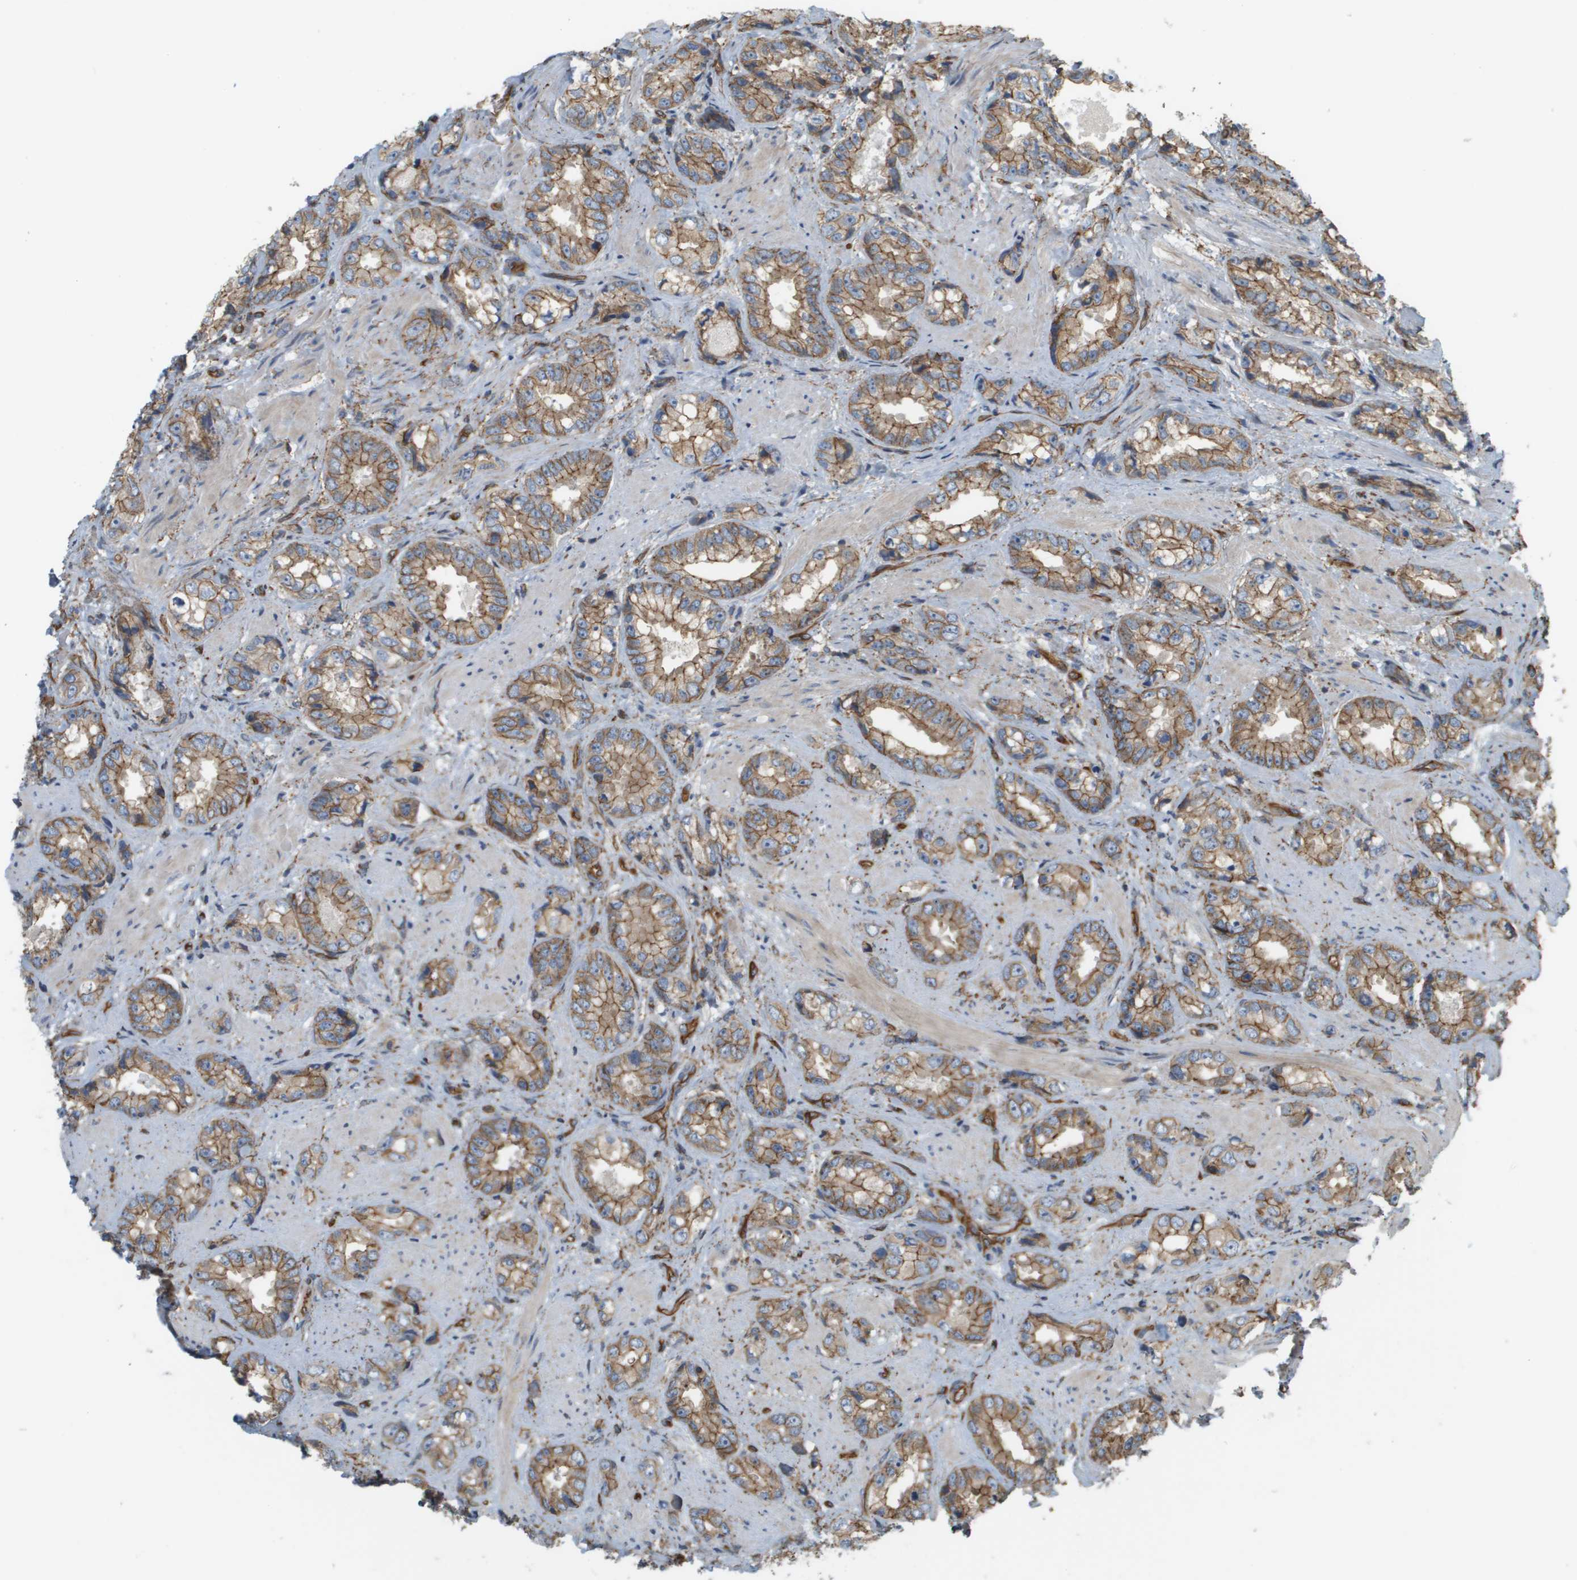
{"staining": {"intensity": "moderate", "quantity": ">75%", "location": "cytoplasmic/membranous"}, "tissue": "prostate cancer", "cell_type": "Tumor cells", "image_type": "cancer", "snomed": [{"axis": "morphology", "description": "Adenocarcinoma, High grade"}, {"axis": "topography", "description": "Prostate"}], "caption": "Immunohistochemistry (IHC) histopathology image of neoplastic tissue: human prostate cancer (high-grade adenocarcinoma) stained using immunohistochemistry (IHC) demonstrates medium levels of moderate protein expression localized specifically in the cytoplasmic/membranous of tumor cells, appearing as a cytoplasmic/membranous brown color.", "gene": "SGMS2", "patient": {"sex": "male", "age": 61}}